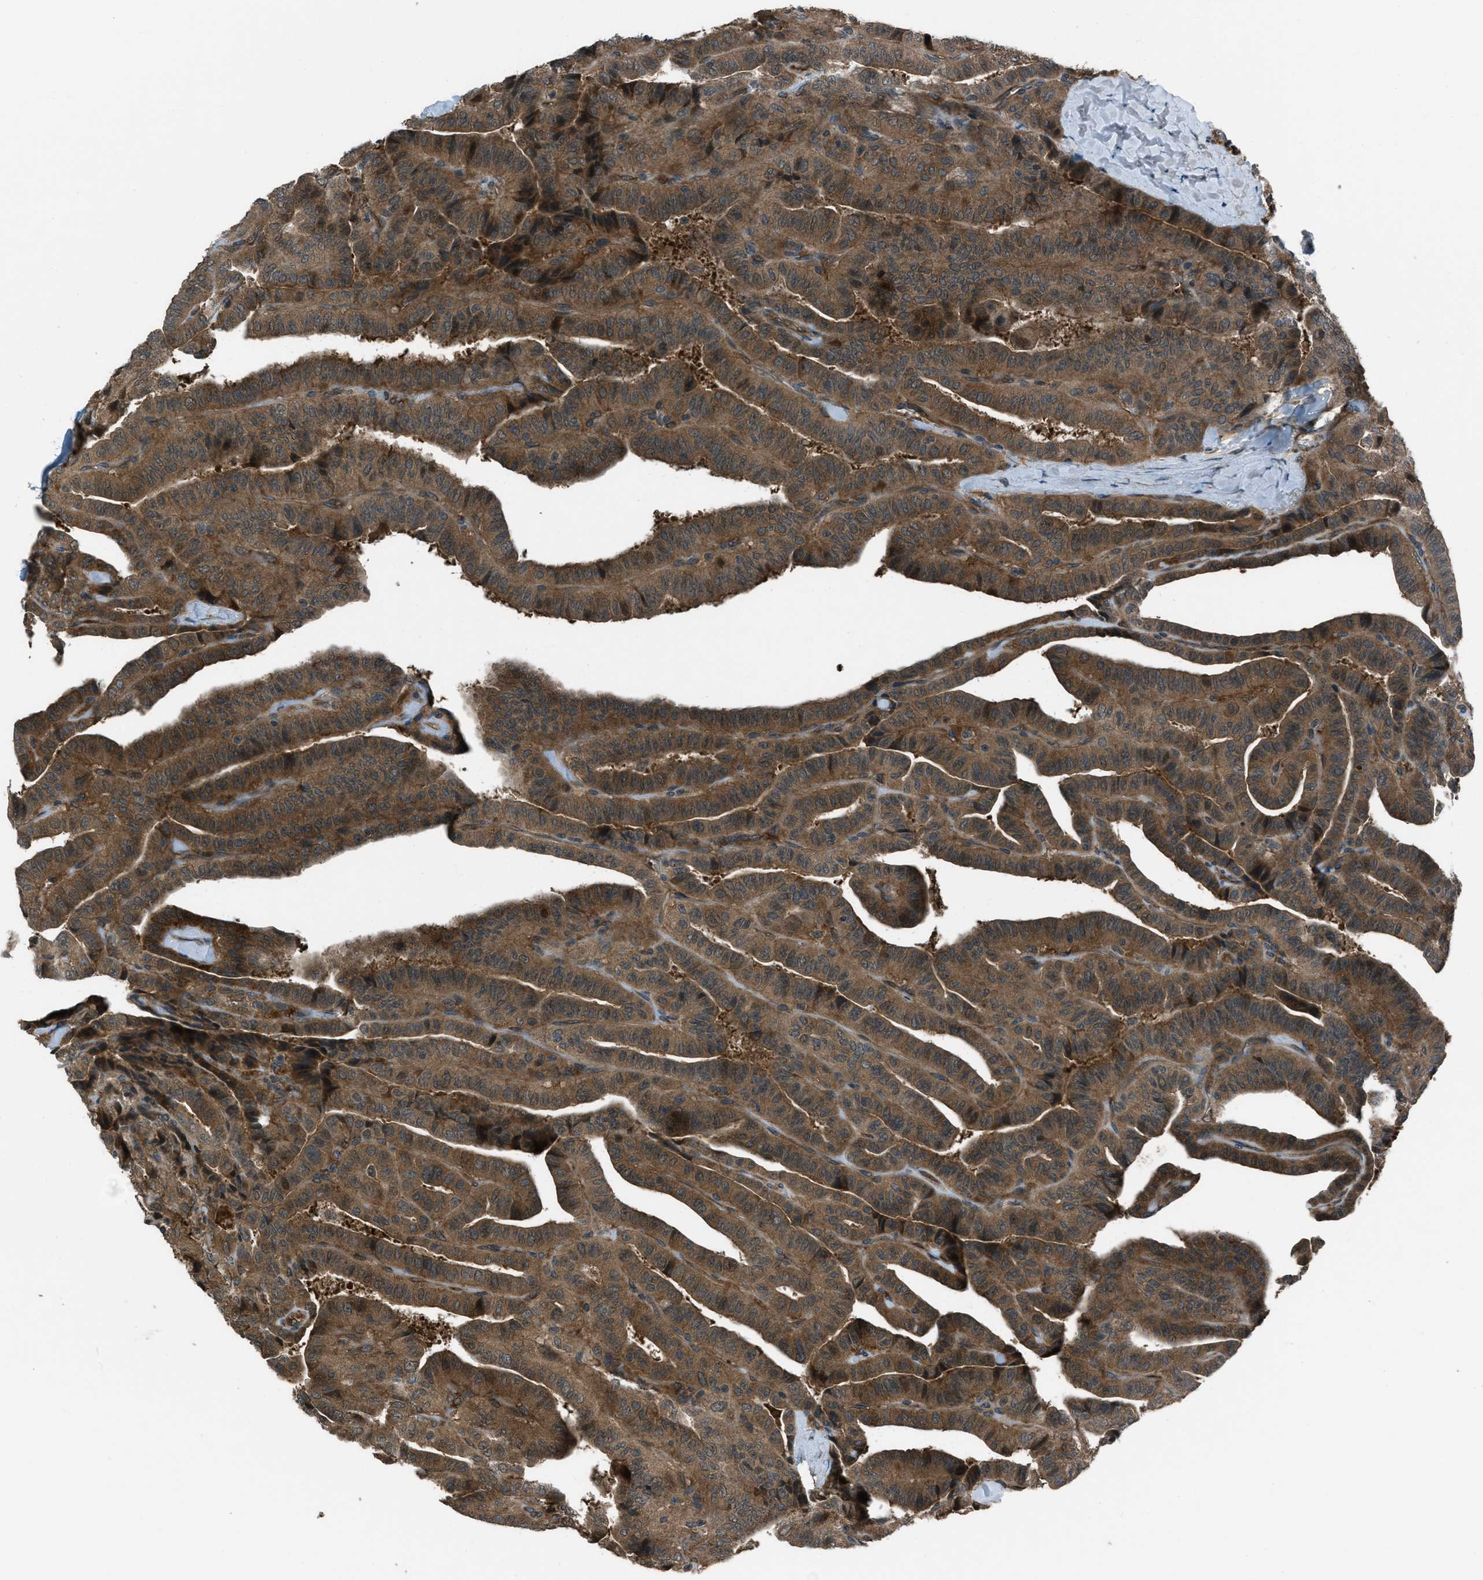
{"staining": {"intensity": "strong", "quantity": "25%-75%", "location": "cytoplasmic/membranous"}, "tissue": "thyroid cancer", "cell_type": "Tumor cells", "image_type": "cancer", "snomed": [{"axis": "morphology", "description": "Papillary adenocarcinoma, NOS"}, {"axis": "topography", "description": "Thyroid gland"}], "caption": "Tumor cells demonstrate high levels of strong cytoplasmic/membranous staining in approximately 25%-75% of cells in papillary adenocarcinoma (thyroid). The protein is shown in brown color, while the nuclei are stained blue.", "gene": "ASAP2", "patient": {"sex": "male", "age": 77}}